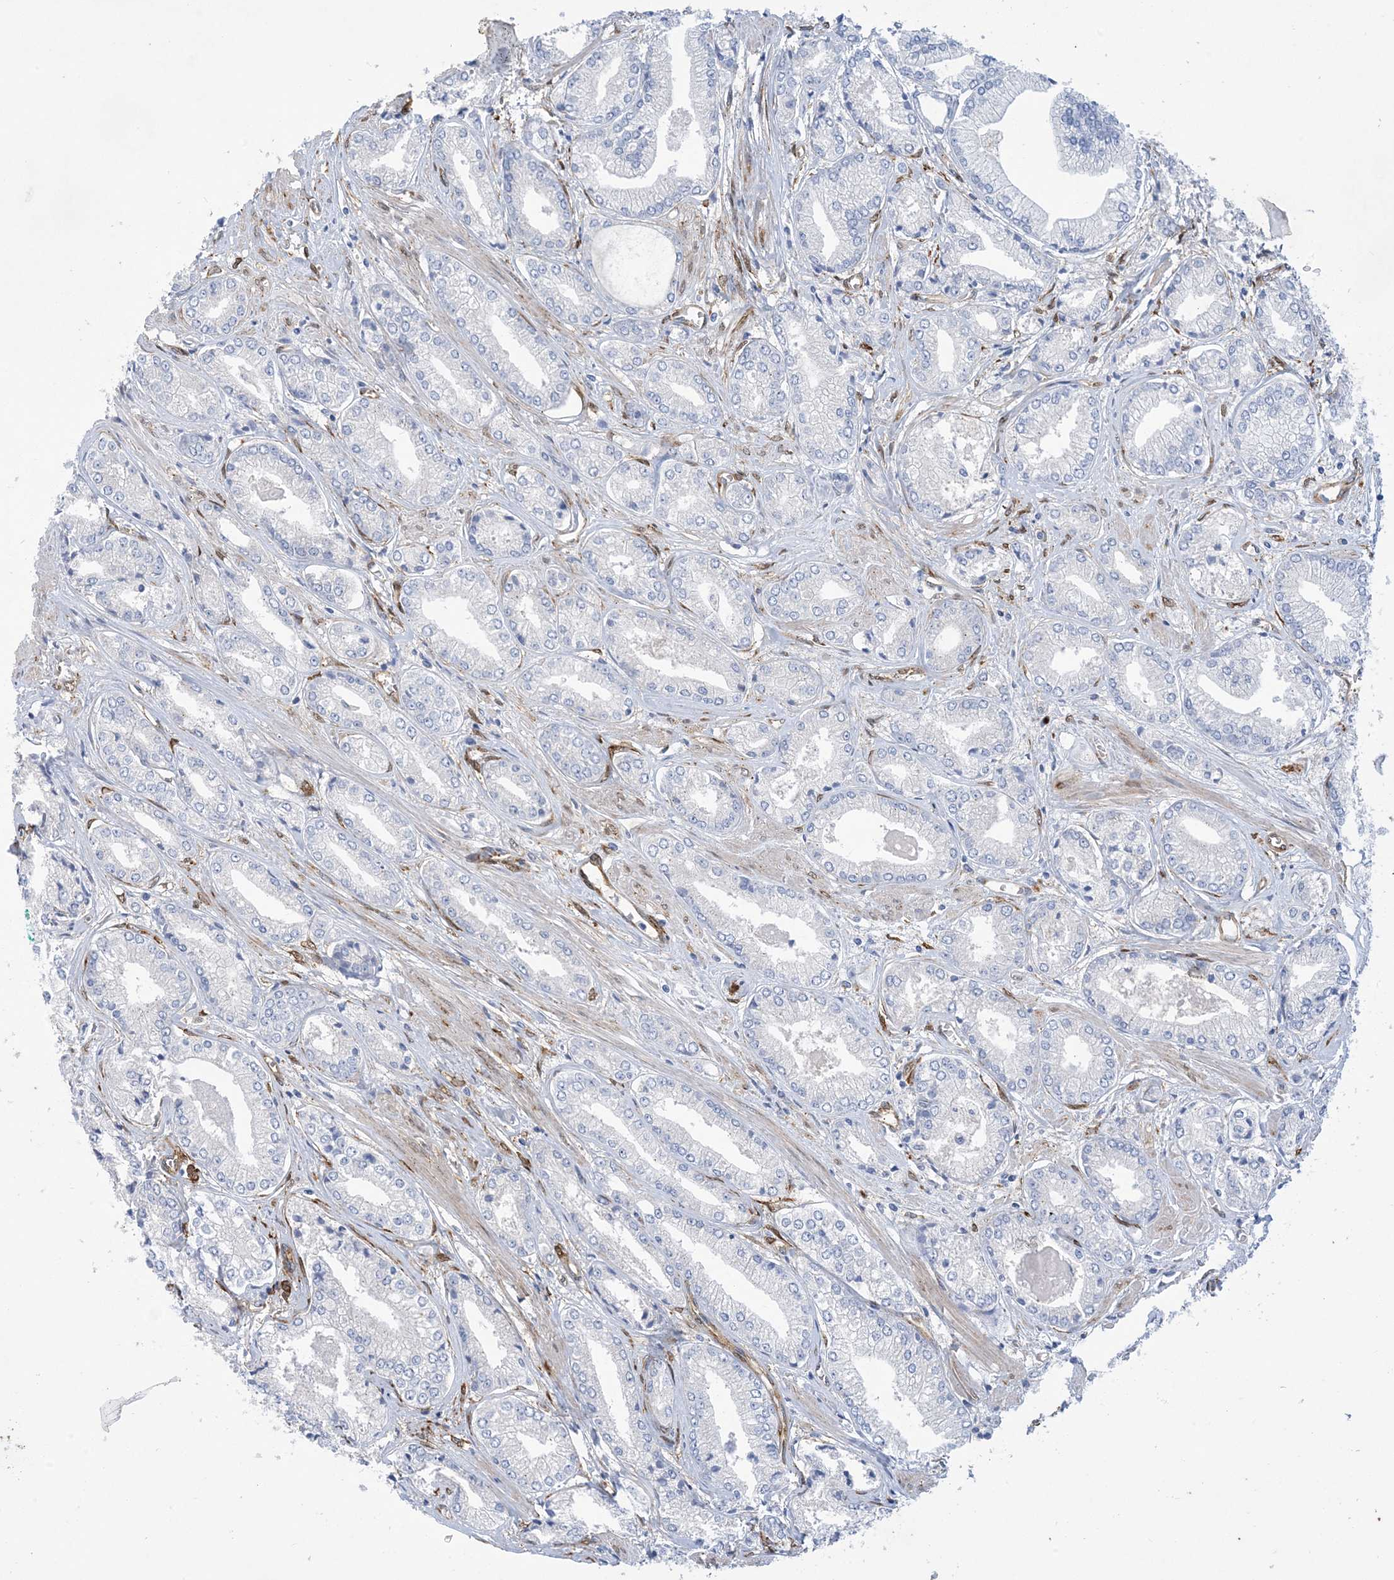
{"staining": {"intensity": "negative", "quantity": "none", "location": "none"}, "tissue": "prostate cancer", "cell_type": "Tumor cells", "image_type": "cancer", "snomed": [{"axis": "morphology", "description": "Adenocarcinoma, Low grade"}, {"axis": "topography", "description": "Prostate"}], "caption": "Photomicrograph shows no protein expression in tumor cells of prostate cancer tissue. (DAB (3,3'-diaminobenzidine) immunohistochemistry visualized using brightfield microscopy, high magnification).", "gene": "RBMS3", "patient": {"sex": "male", "age": 60}}